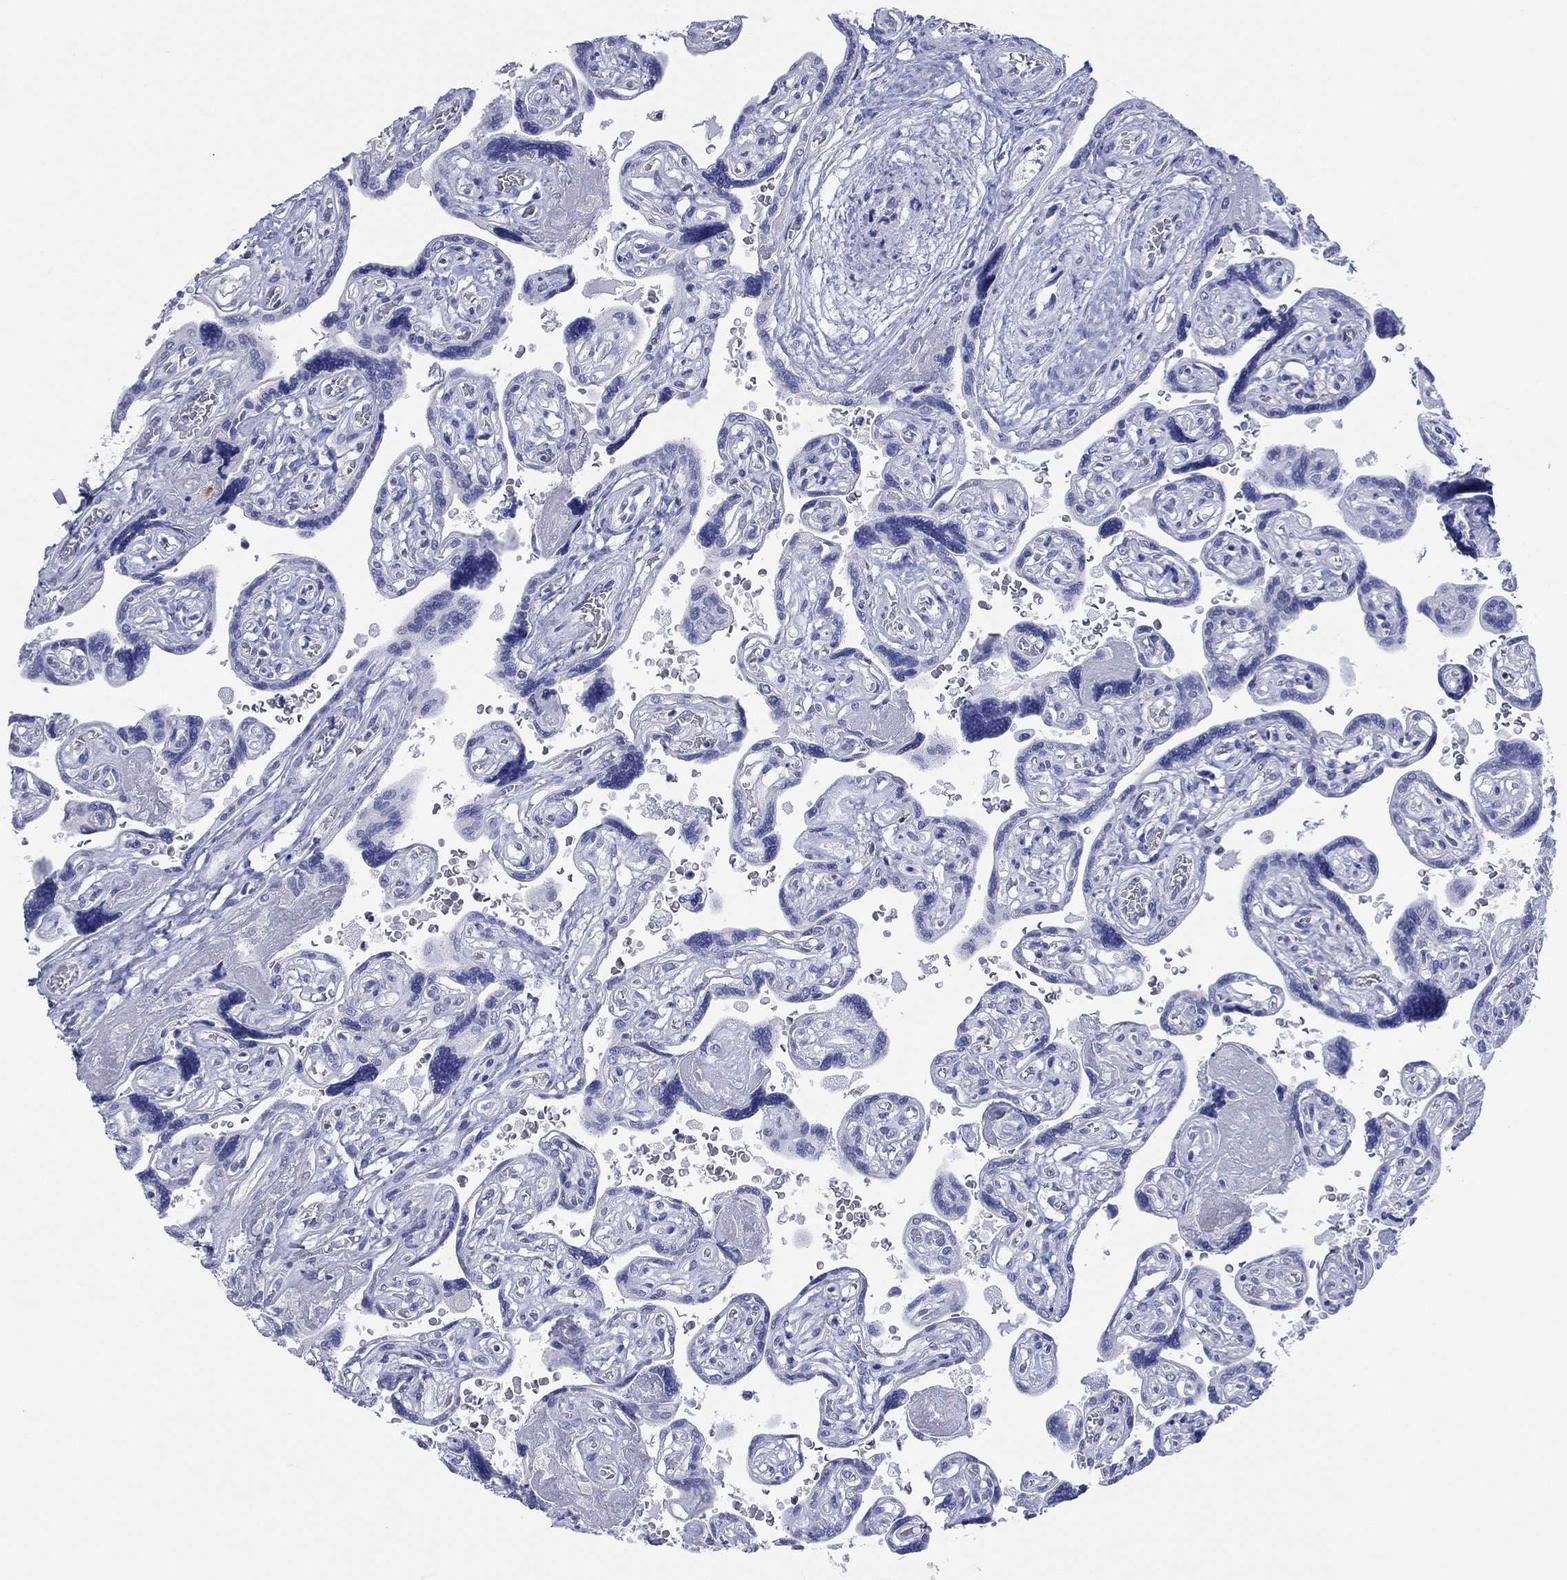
{"staining": {"intensity": "negative", "quantity": "none", "location": "none"}, "tissue": "placenta", "cell_type": "Decidual cells", "image_type": "normal", "snomed": [{"axis": "morphology", "description": "Normal tissue, NOS"}, {"axis": "topography", "description": "Placenta"}], "caption": "The IHC photomicrograph has no significant staining in decidual cells of placenta. Brightfield microscopy of immunohistochemistry (IHC) stained with DAB (brown) and hematoxylin (blue), captured at high magnification.", "gene": "MAGEB6", "patient": {"sex": "female", "age": 32}}